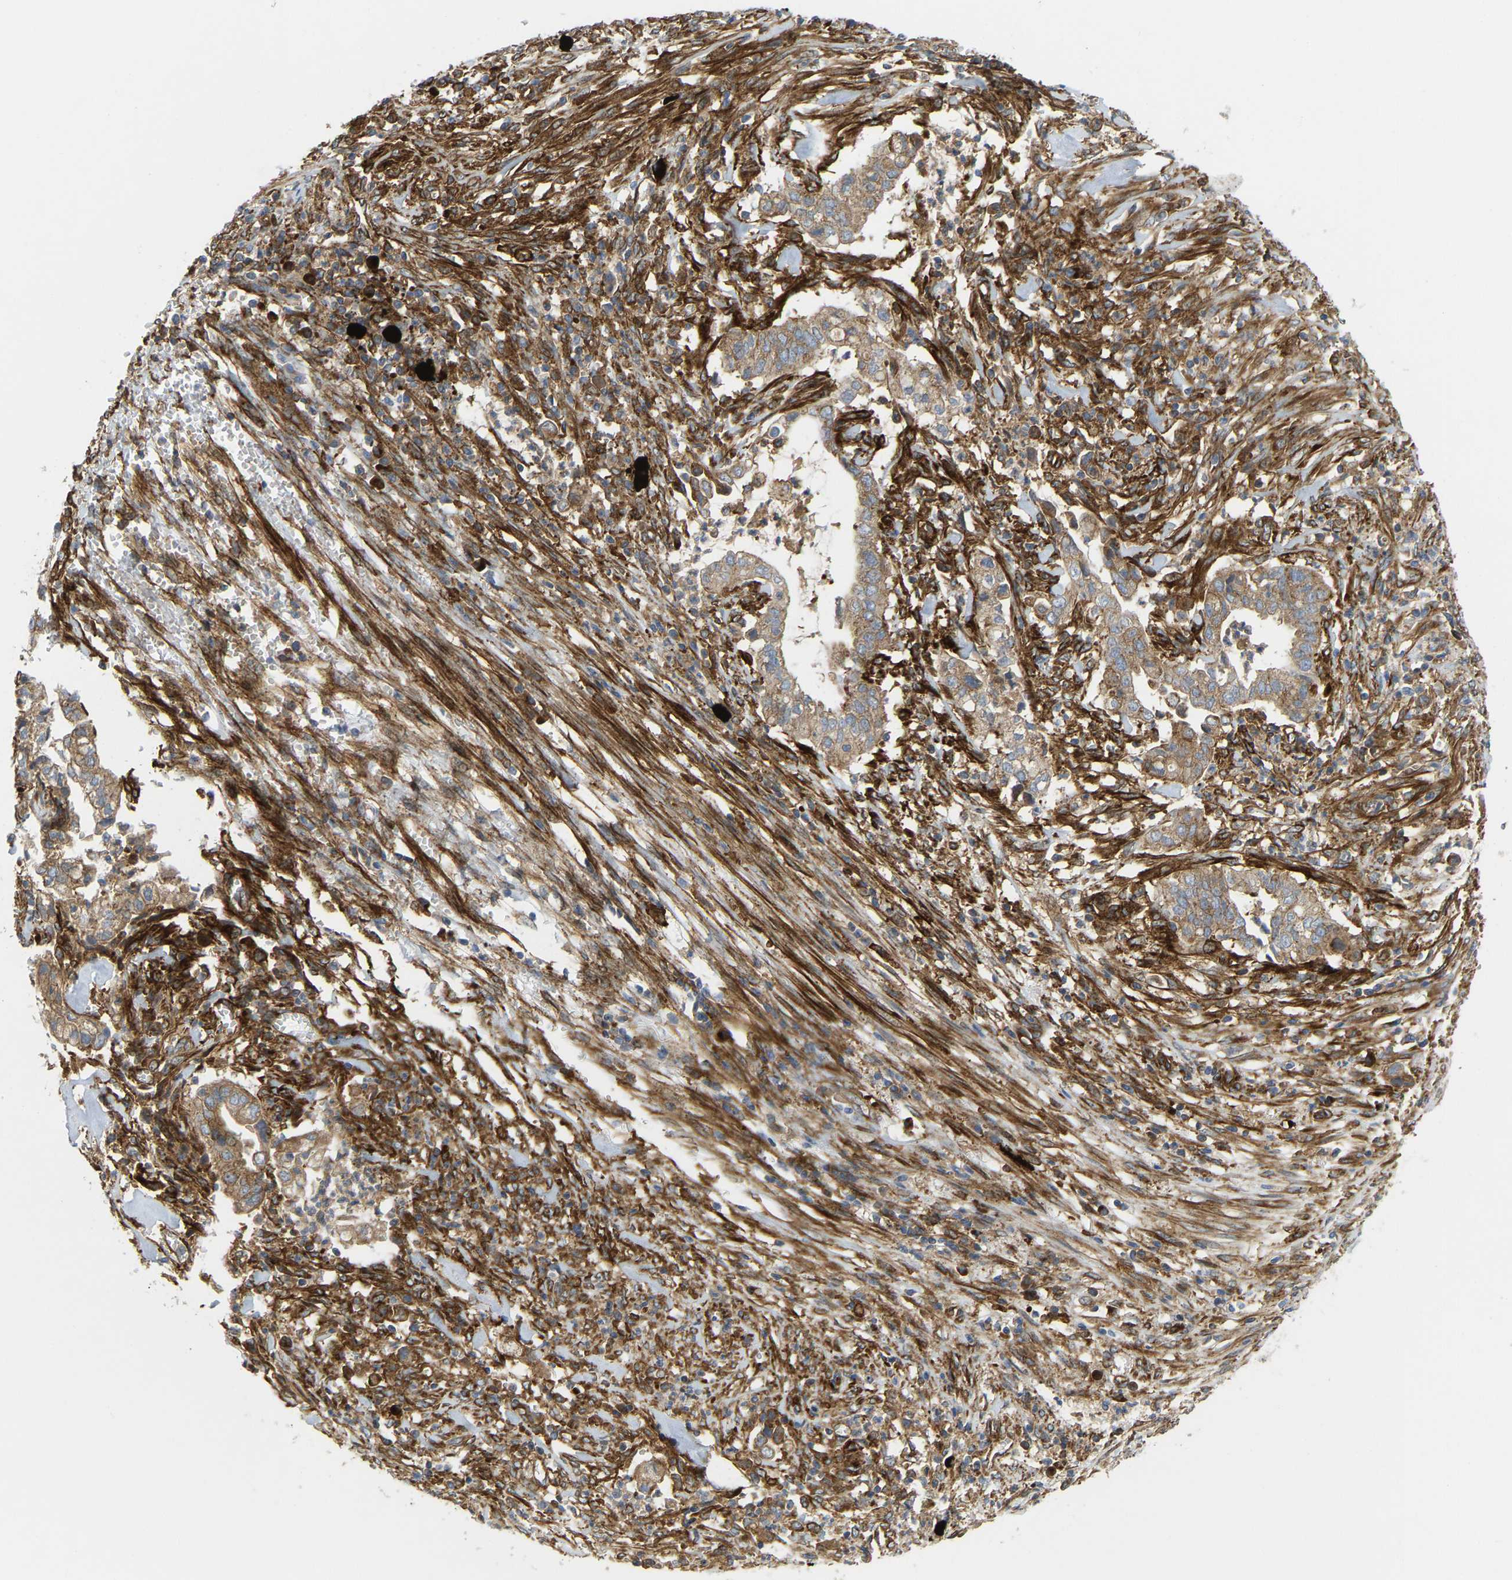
{"staining": {"intensity": "moderate", "quantity": ">75%", "location": "cytoplasmic/membranous"}, "tissue": "cervical cancer", "cell_type": "Tumor cells", "image_type": "cancer", "snomed": [{"axis": "morphology", "description": "Adenocarcinoma, NOS"}, {"axis": "topography", "description": "Cervix"}], "caption": "High-magnification brightfield microscopy of cervical adenocarcinoma stained with DAB (3,3'-diaminobenzidine) (brown) and counterstained with hematoxylin (blue). tumor cells exhibit moderate cytoplasmic/membranous expression is seen in about>75% of cells.", "gene": "PICALM", "patient": {"sex": "female", "age": 44}}